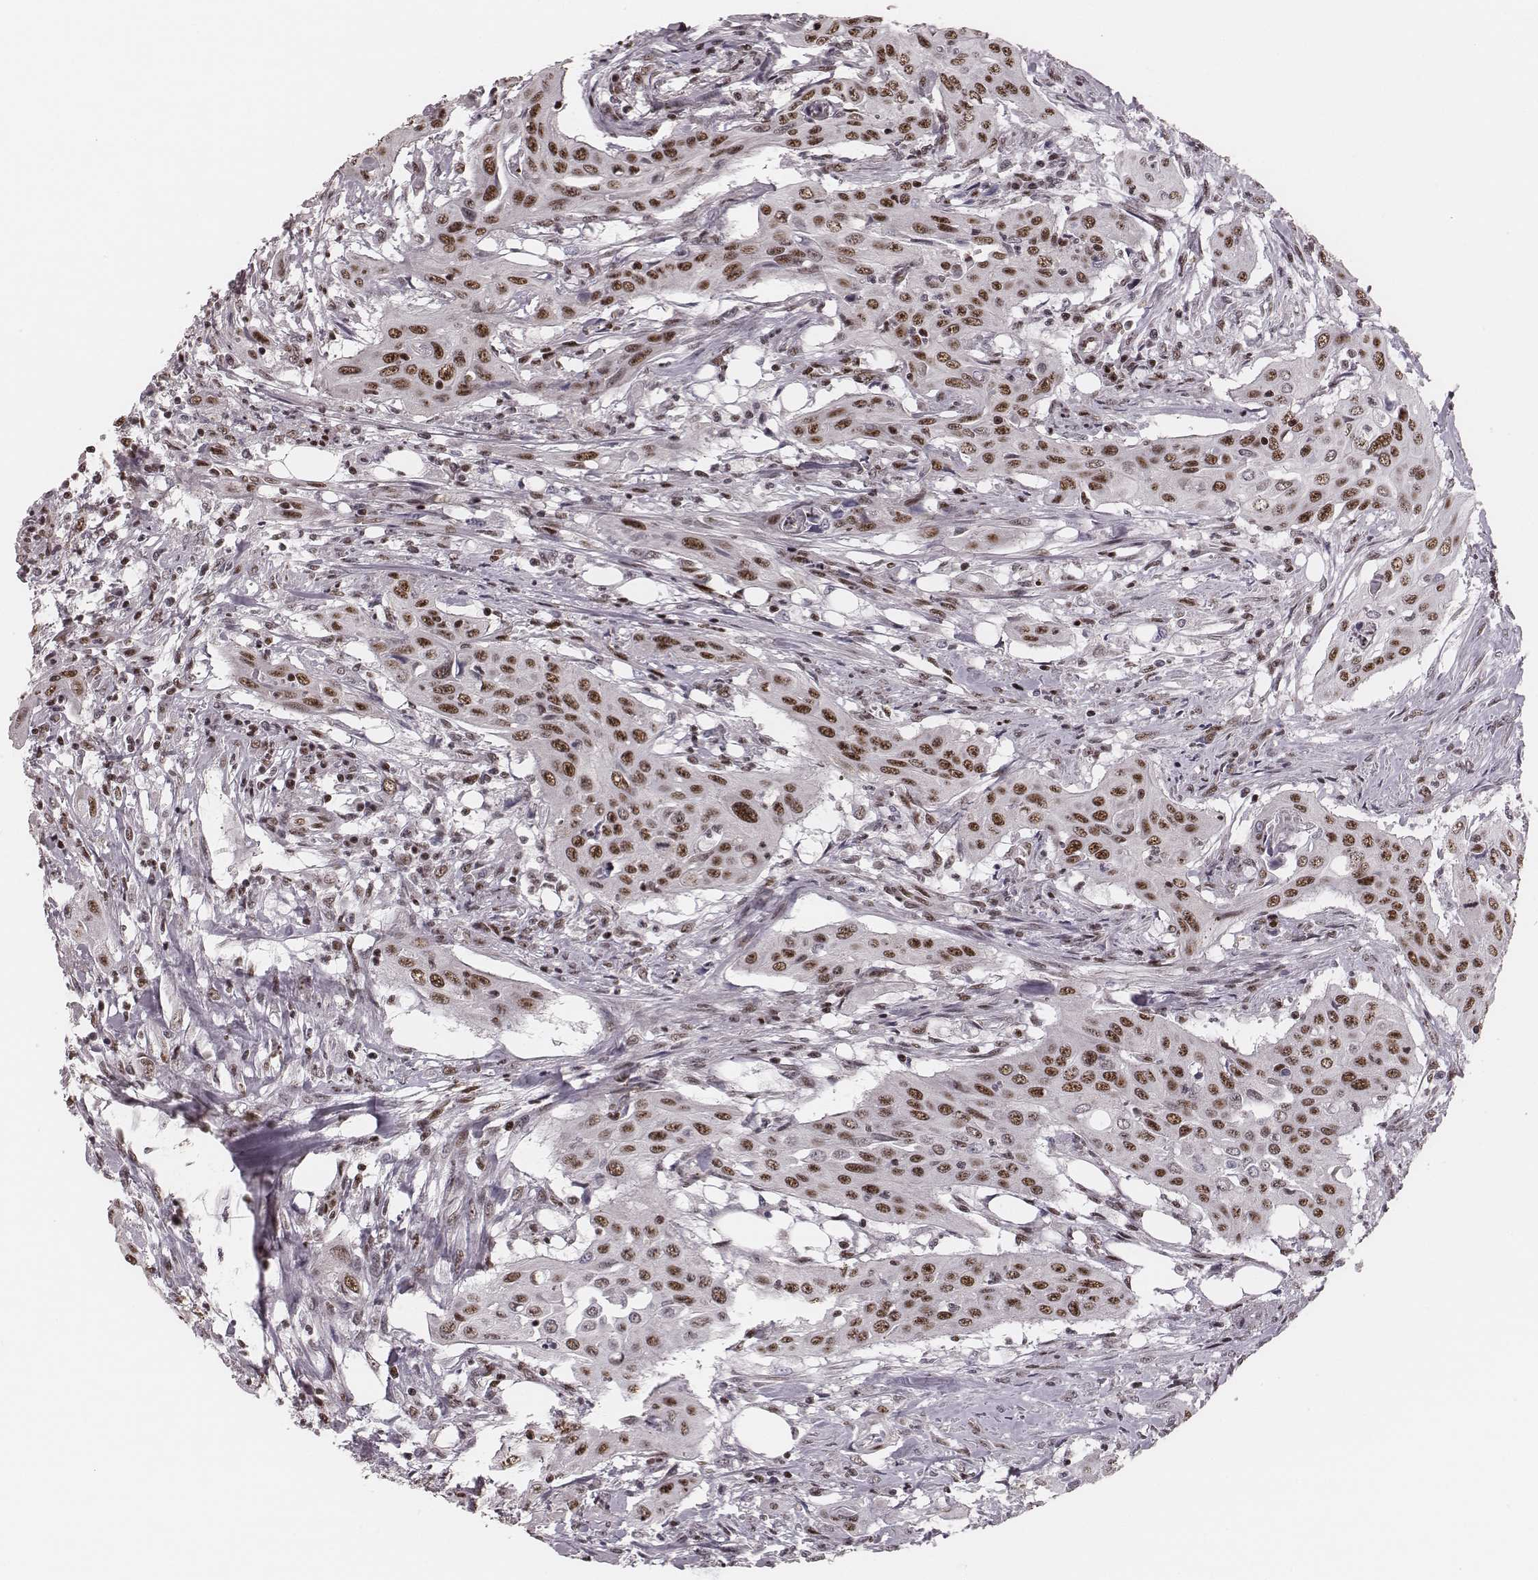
{"staining": {"intensity": "moderate", "quantity": ">75%", "location": "nuclear"}, "tissue": "urothelial cancer", "cell_type": "Tumor cells", "image_type": "cancer", "snomed": [{"axis": "morphology", "description": "Urothelial carcinoma, High grade"}, {"axis": "topography", "description": "Urinary bladder"}], "caption": "IHC histopathology image of neoplastic tissue: human high-grade urothelial carcinoma stained using immunohistochemistry reveals medium levels of moderate protein expression localized specifically in the nuclear of tumor cells, appearing as a nuclear brown color.", "gene": "LUC7L", "patient": {"sex": "male", "age": 82}}